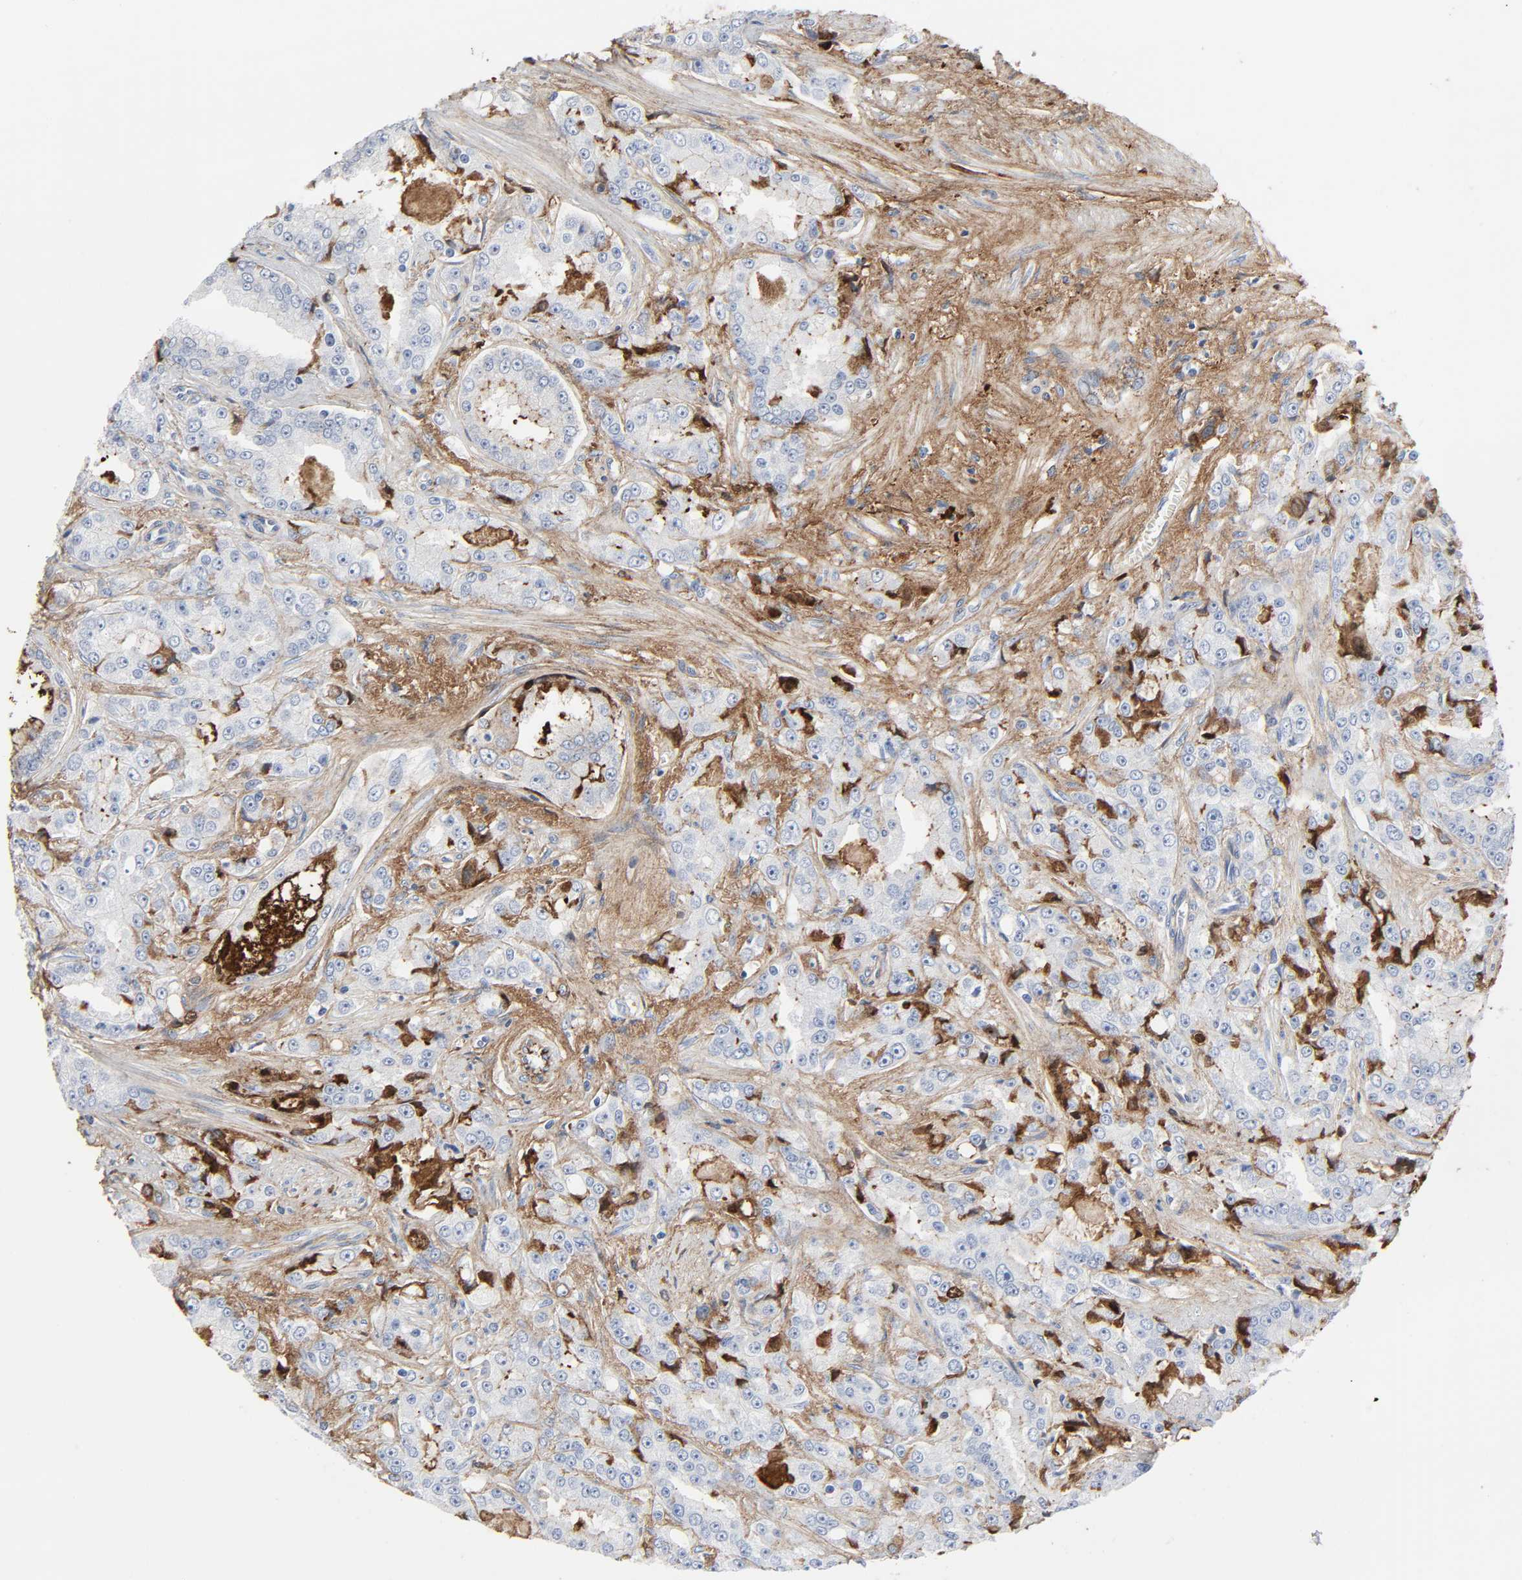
{"staining": {"intensity": "moderate", "quantity": "25%-75%", "location": "cytoplasmic/membranous"}, "tissue": "prostate cancer", "cell_type": "Tumor cells", "image_type": "cancer", "snomed": [{"axis": "morphology", "description": "Adenocarcinoma, High grade"}, {"axis": "topography", "description": "Prostate"}], "caption": "Adenocarcinoma (high-grade) (prostate) stained with a brown dye exhibits moderate cytoplasmic/membranous positive expression in about 25%-75% of tumor cells.", "gene": "C3", "patient": {"sex": "male", "age": 73}}